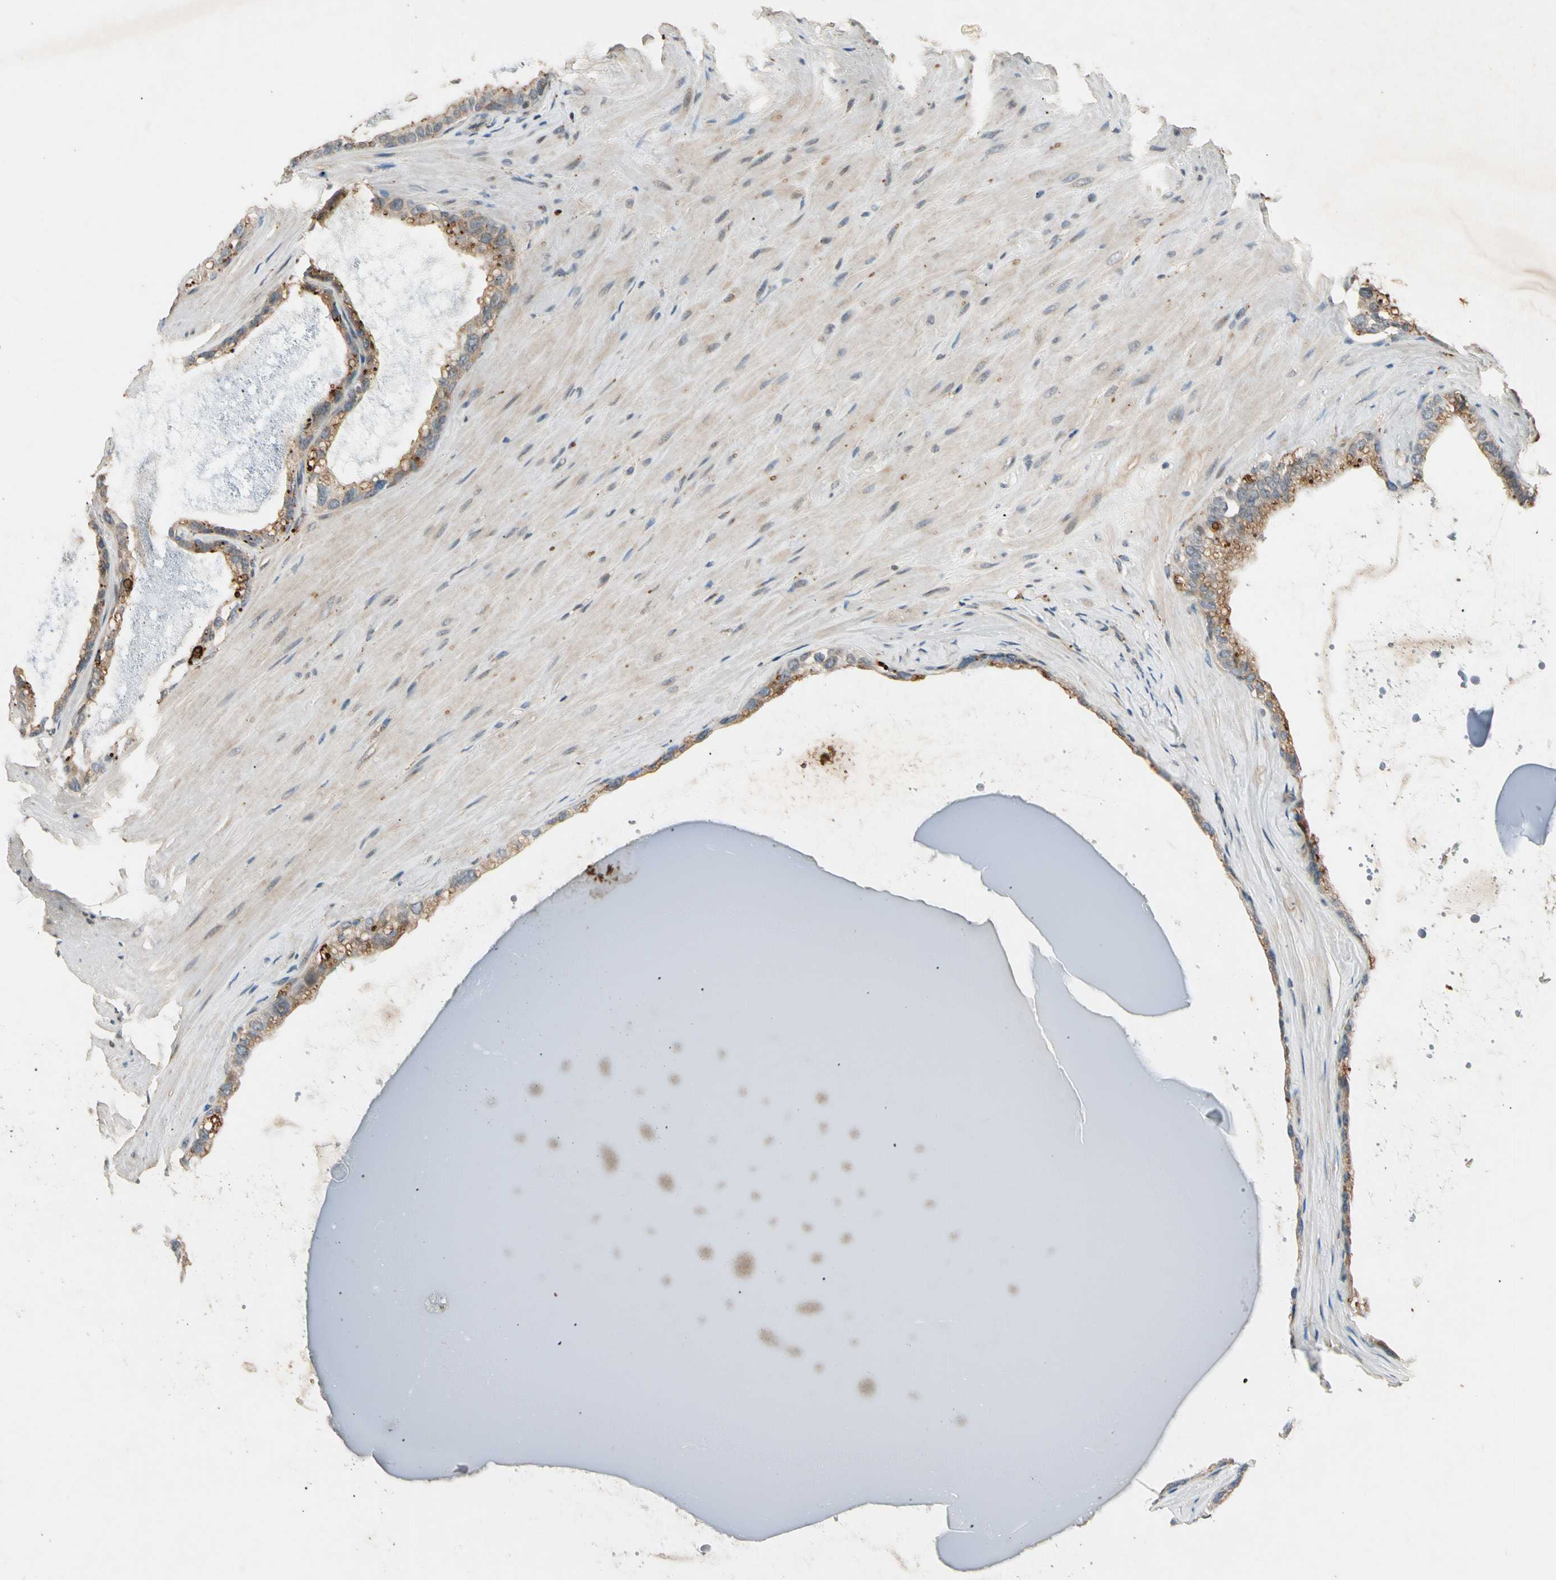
{"staining": {"intensity": "moderate", "quantity": "25%-75%", "location": "cytoplasmic/membranous"}, "tissue": "seminal vesicle", "cell_type": "Glandular cells", "image_type": "normal", "snomed": [{"axis": "morphology", "description": "Normal tissue, NOS"}, {"axis": "topography", "description": "Seminal veicle"}], "caption": "Protein staining of normal seminal vesicle shows moderate cytoplasmic/membranous positivity in about 25%-75% of glandular cells.", "gene": "ROCK2", "patient": {"sex": "male", "age": 63}}